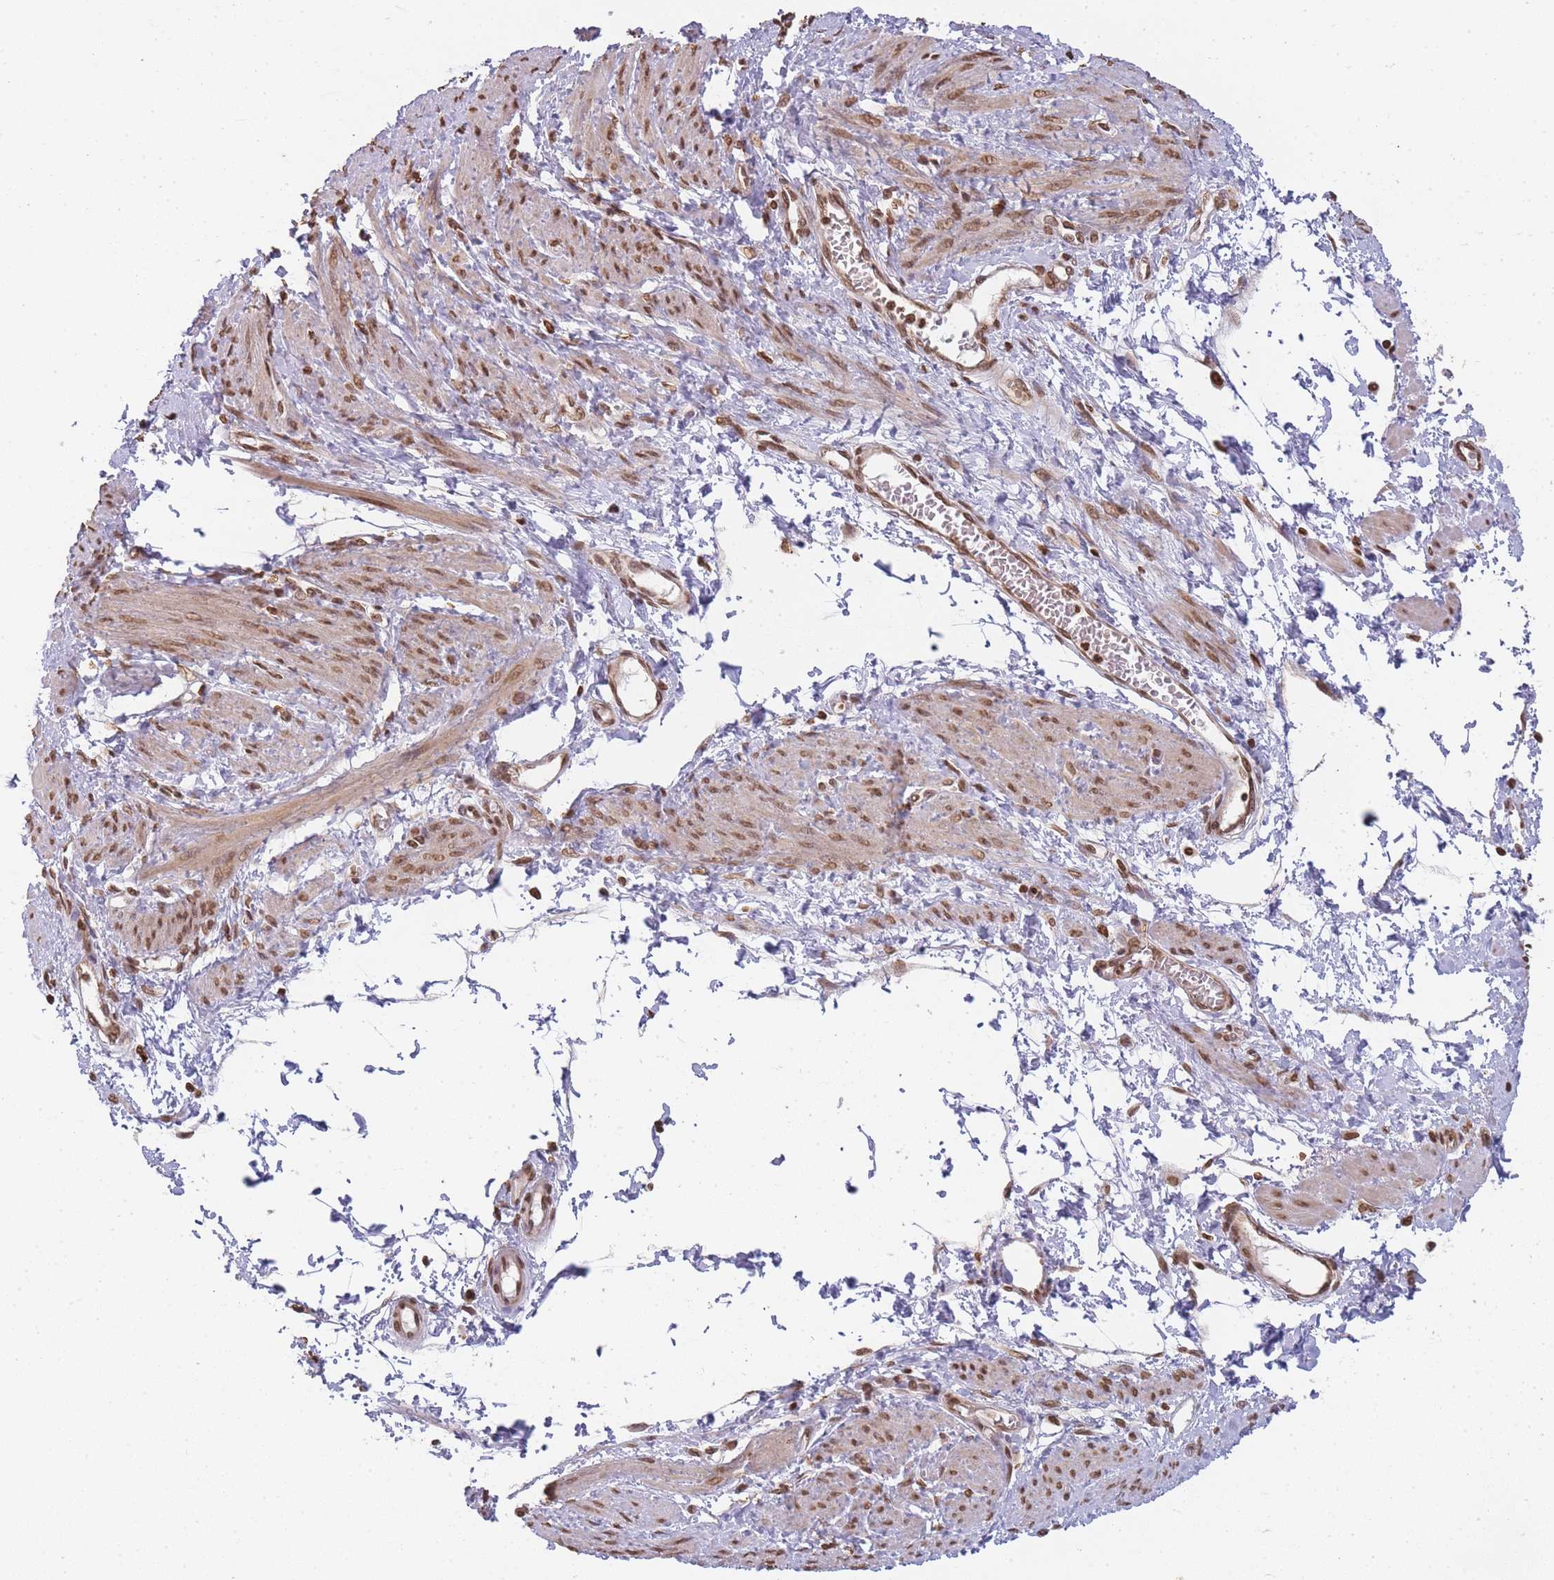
{"staining": {"intensity": "moderate", "quantity": "25%-75%", "location": "nuclear"}, "tissue": "smooth muscle", "cell_type": "Smooth muscle cells", "image_type": "normal", "snomed": [{"axis": "morphology", "description": "Normal tissue, NOS"}, {"axis": "topography", "description": "Smooth muscle"}, {"axis": "topography", "description": "Uterus"}], "caption": "Immunohistochemistry staining of normal smooth muscle, which reveals medium levels of moderate nuclear expression in approximately 25%-75% of smooth muscle cells indicating moderate nuclear protein positivity. The staining was performed using DAB (brown) for protein detection and nuclei were counterstained in hematoxylin (blue).", "gene": "WWTR1", "patient": {"sex": "female", "age": 39}}